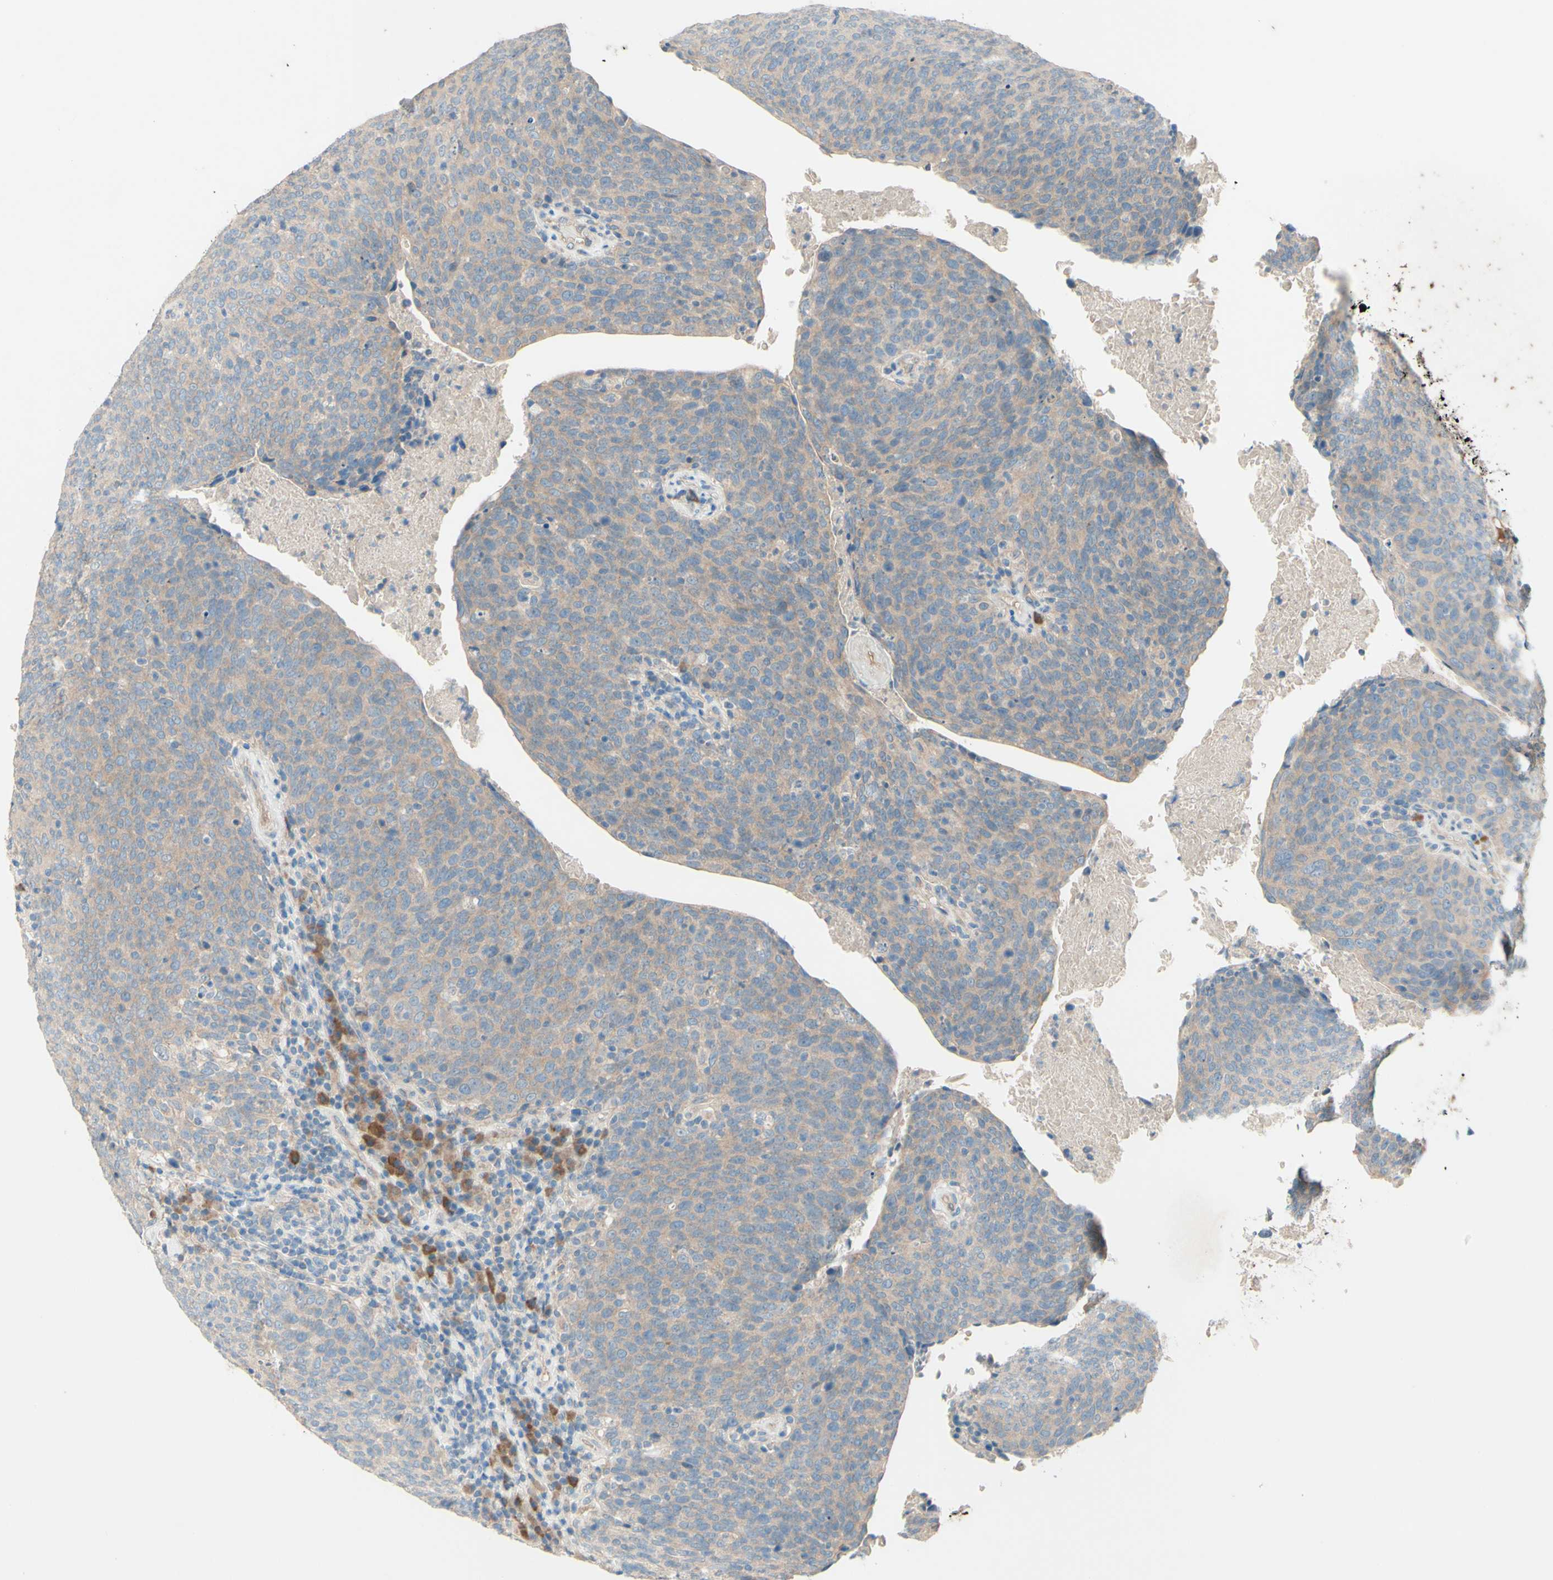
{"staining": {"intensity": "weak", "quantity": ">75%", "location": "cytoplasmic/membranous"}, "tissue": "head and neck cancer", "cell_type": "Tumor cells", "image_type": "cancer", "snomed": [{"axis": "morphology", "description": "Squamous cell carcinoma, NOS"}, {"axis": "morphology", "description": "Squamous cell carcinoma, metastatic, NOS"}, {"axis": "topography", "description": "Lymph node"}, {"axis": "topography", "description": "Head-Neck"}], "caption": "This image shows immunohistochemistry staining of human squamous cell carcinoma (head and neck), with low weak cytoplasmic/membranous expression in about >75% of tumor cells.", "gene": "IL2", "patient": {"sex": "male", "age": 62}}